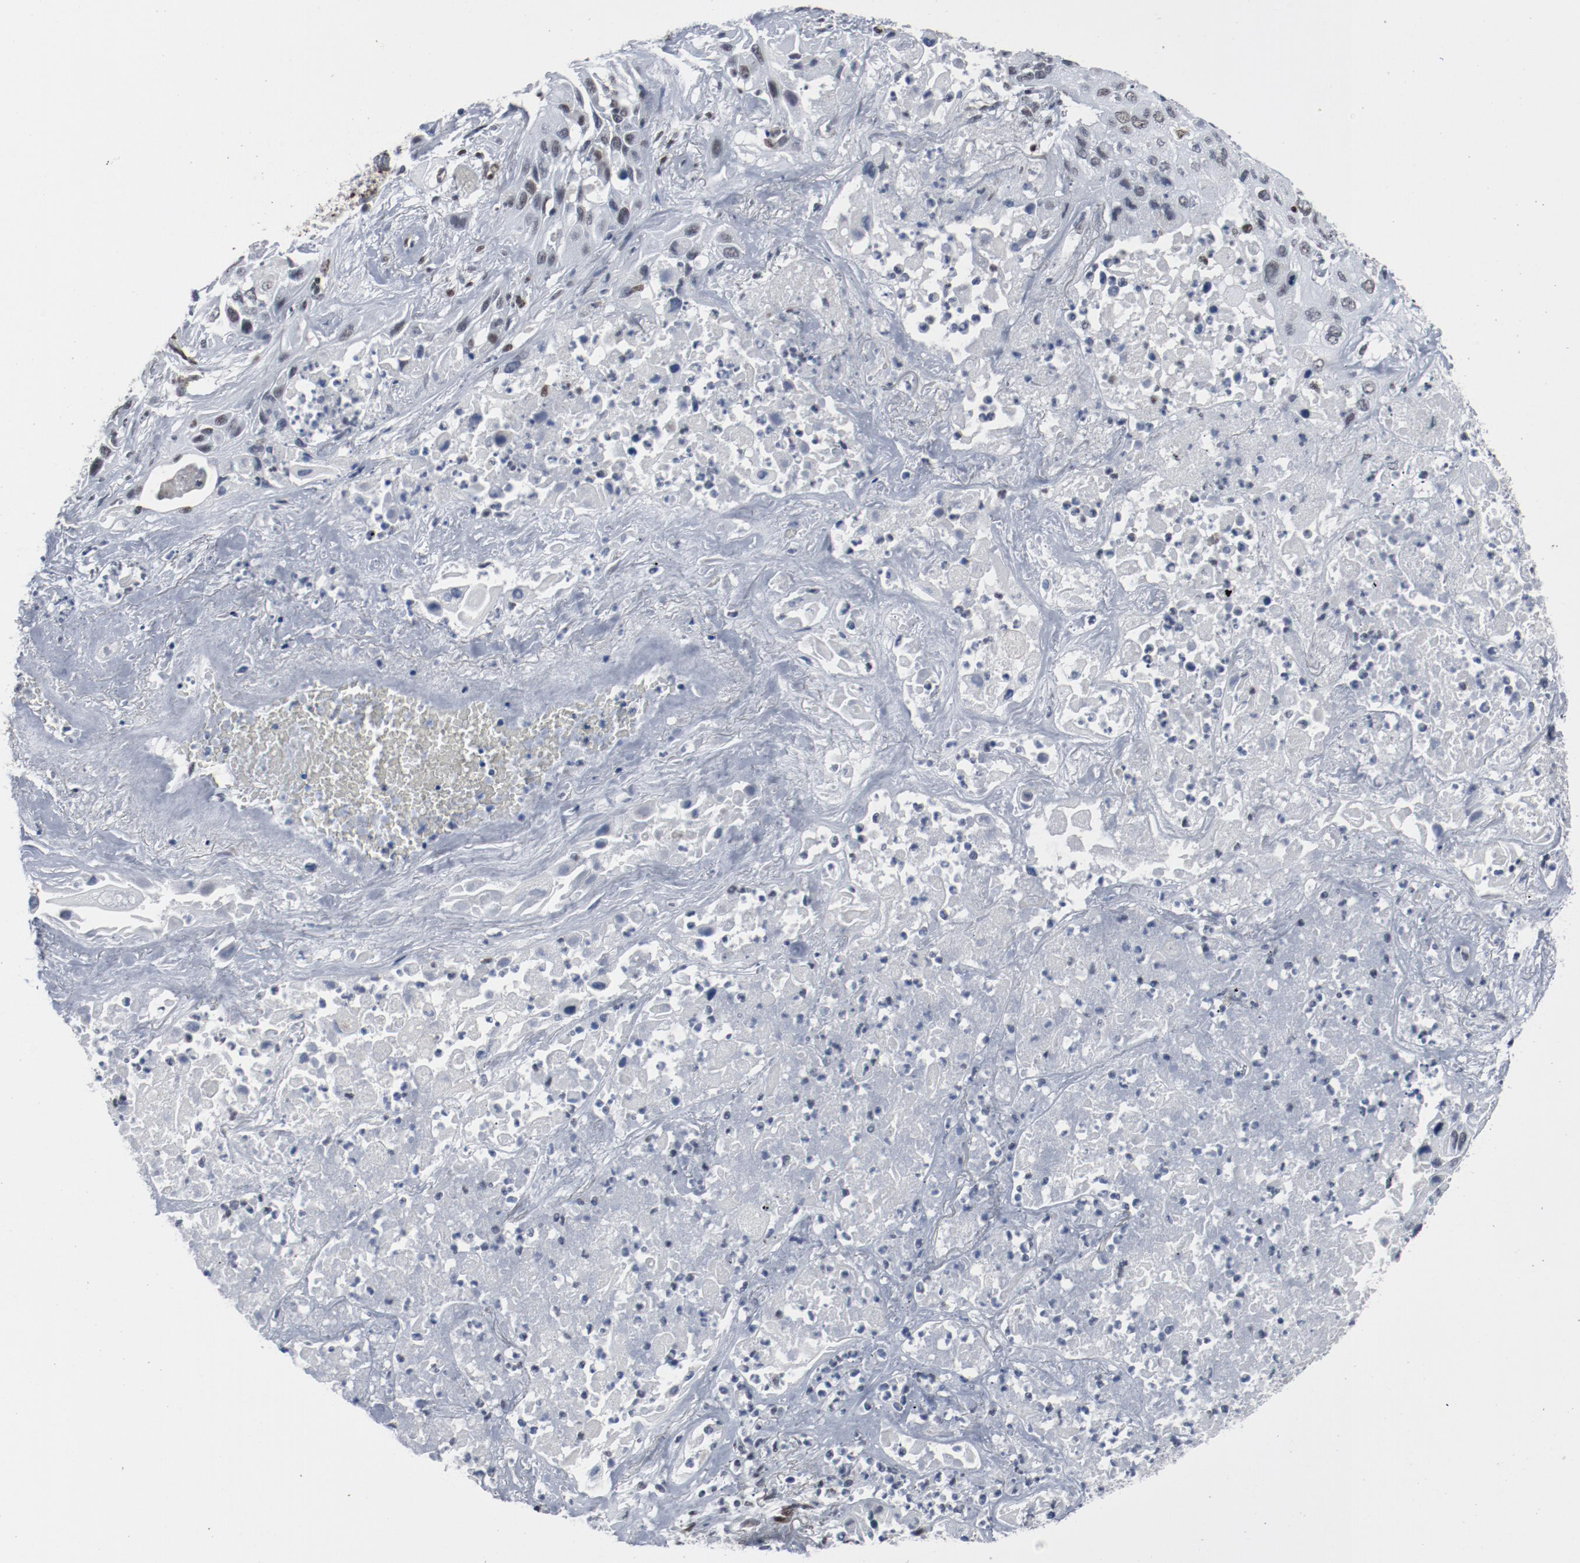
{"staining": {"intensity": "moderate", "quantity": "25%-75%", "location": "nuclear"}, "tissue": "lung cancer", "cell_type": "Tumor cells", "image_type": "cancer", "snomed": [{"axis": "morphology", "description": "Squamous cell carcinoma, NOS"}, {"axis": "topography", "description": "Lung"}], "caption": "Immunohistochemistry (IHC) micrograph of neoplastic tissue: human lung cancer stained using IHC reveals medium levels of moderate protein expression localized specifically in the nuclear of tumor cells, appearing as a nuclear brown color.", "gene": "JMJD6", "patient": {"sex": "female", "age": 76}}